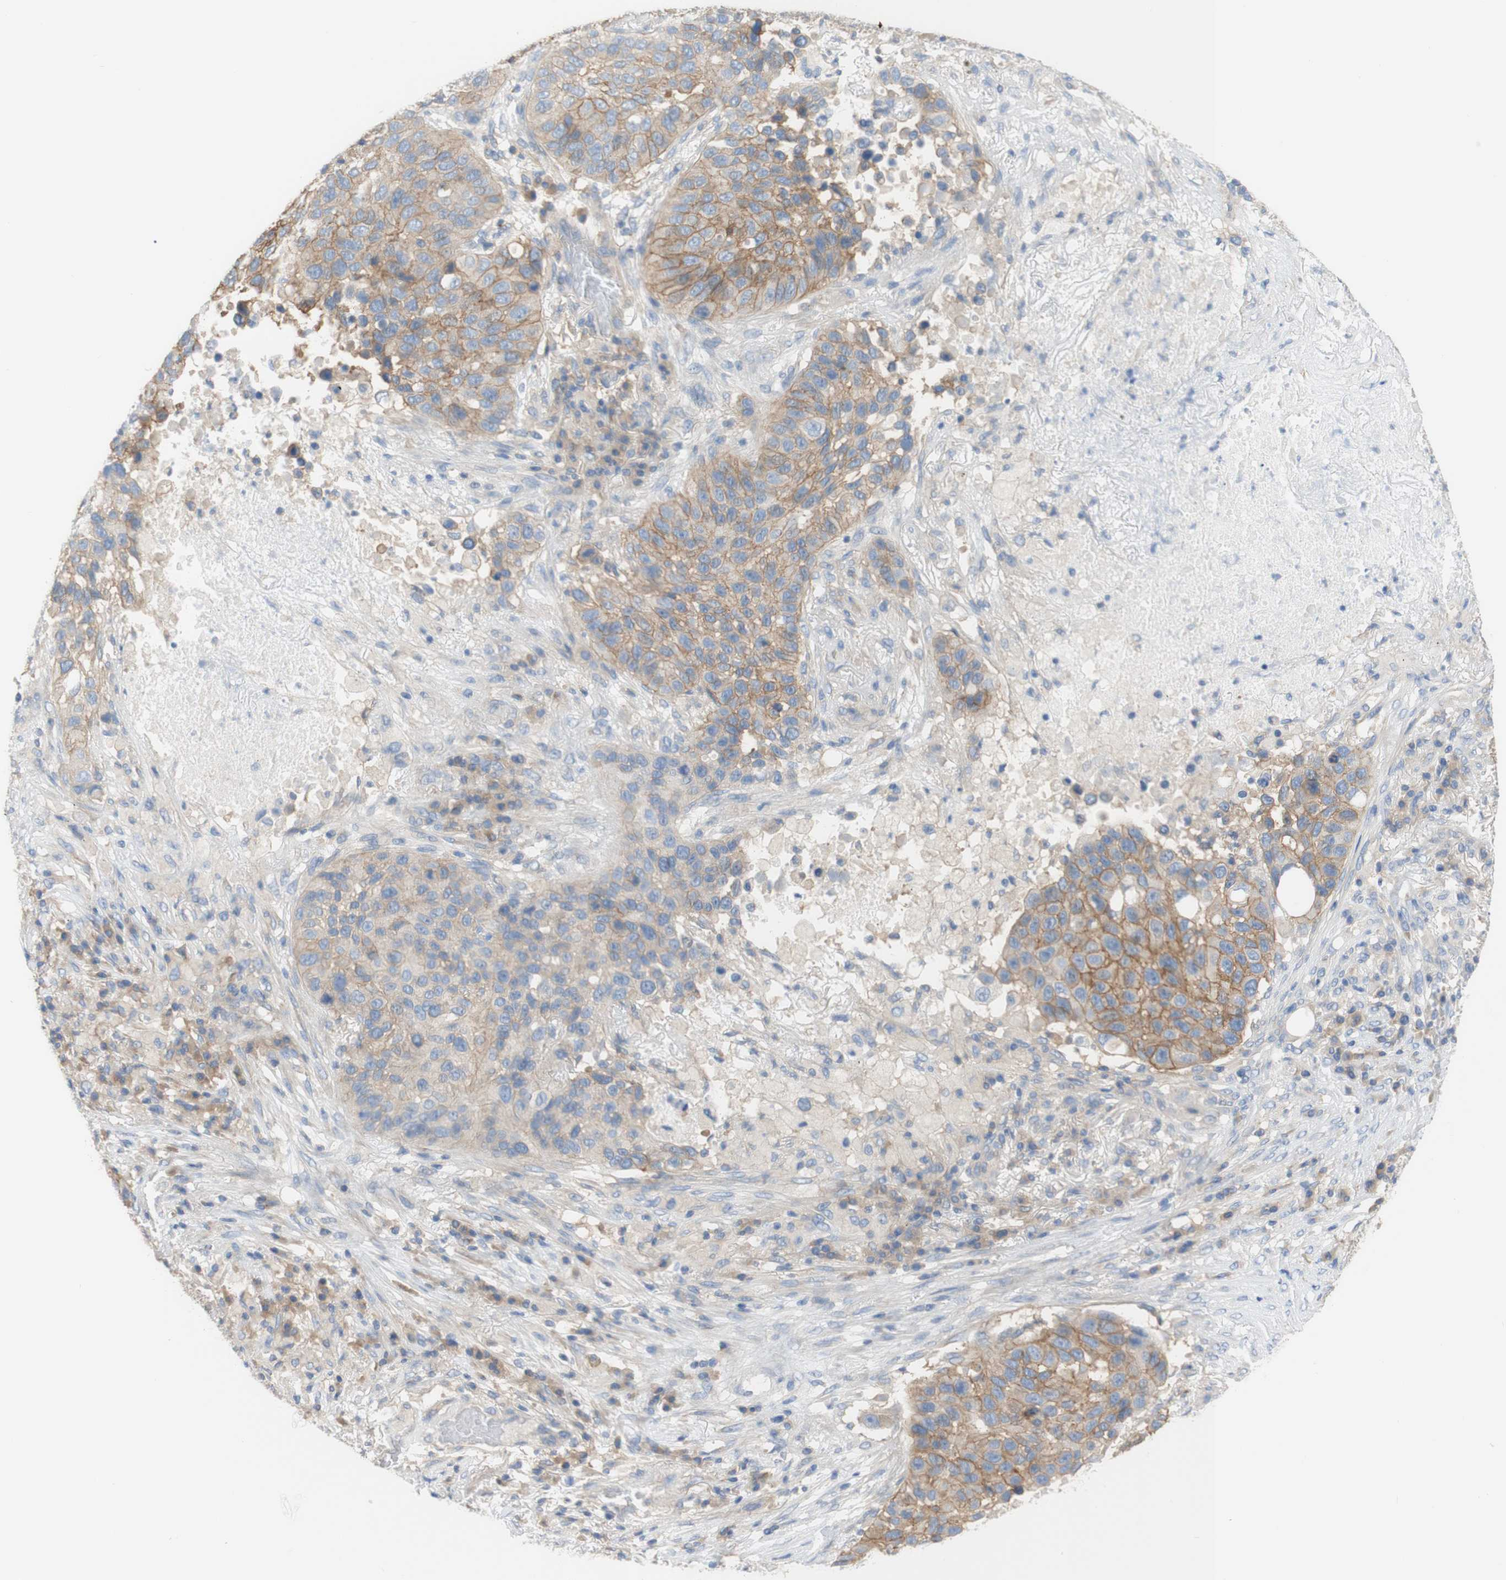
{"staining": {"intensity": "weak", "quantity": ">75%", "location": "cytoplasmic/membranous"}, "tissue": "lung cancer", "cell_type": "Tumor cells", "image_type": "cancer", "snomed": [{"axis": "morphology", "description": "Squamous cell carcinoma, NOS"}, {"axis": "topography", "description": "Lung"}], "caption": "This image exhibits squamous cell carcinoma (lung) stained with immunohistochemistry (IHC) to label a protein in brown. The cytoplasmic/membranous of tumor cells show weak positivity for the protein. Nuclei are counter-stained blue.", "gene": "ATP2B1", "patient": {"sex": "male", "age": 57}}